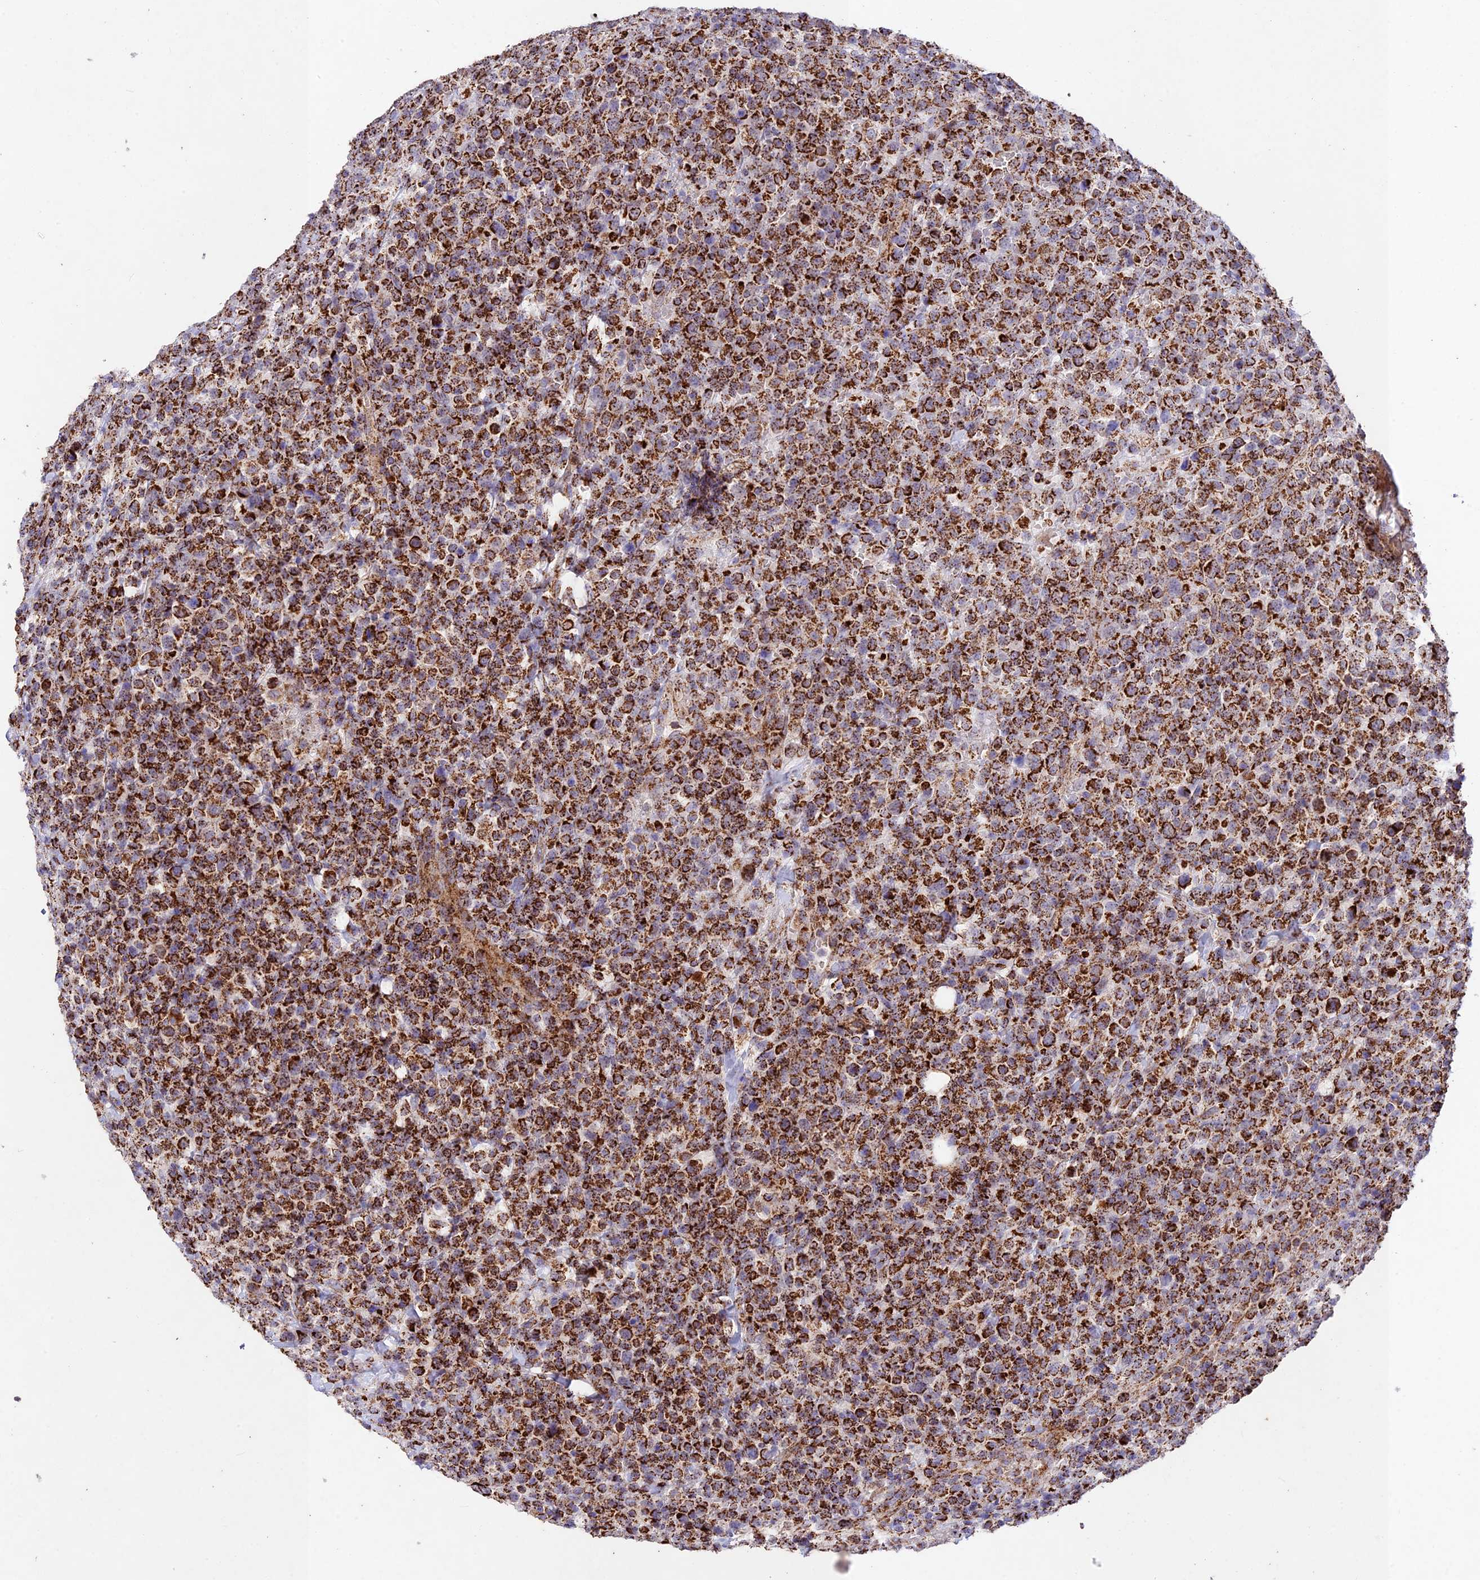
{"staining": {"intensity": "strong", "quantity": ">75%", "location": "cytoplasmic/membranous"}, "tissue": "lymphoma", "cell_type": "Tumor cells", "image_type": "cancer", "snomed": [{"axis": "morphology", "description": "Malignant lymphoma, non-Hodgkin's type, High grade"}, {"axis": "topography", "description": "Colon"}], "caption": "Tumor cells reveal high levels of strong cytoplasmic/membranous staining in approximately >75% of cells in human lymphoma.", "gene": "KHDC3L", "patient": {"sex": "female", "age": 53}}